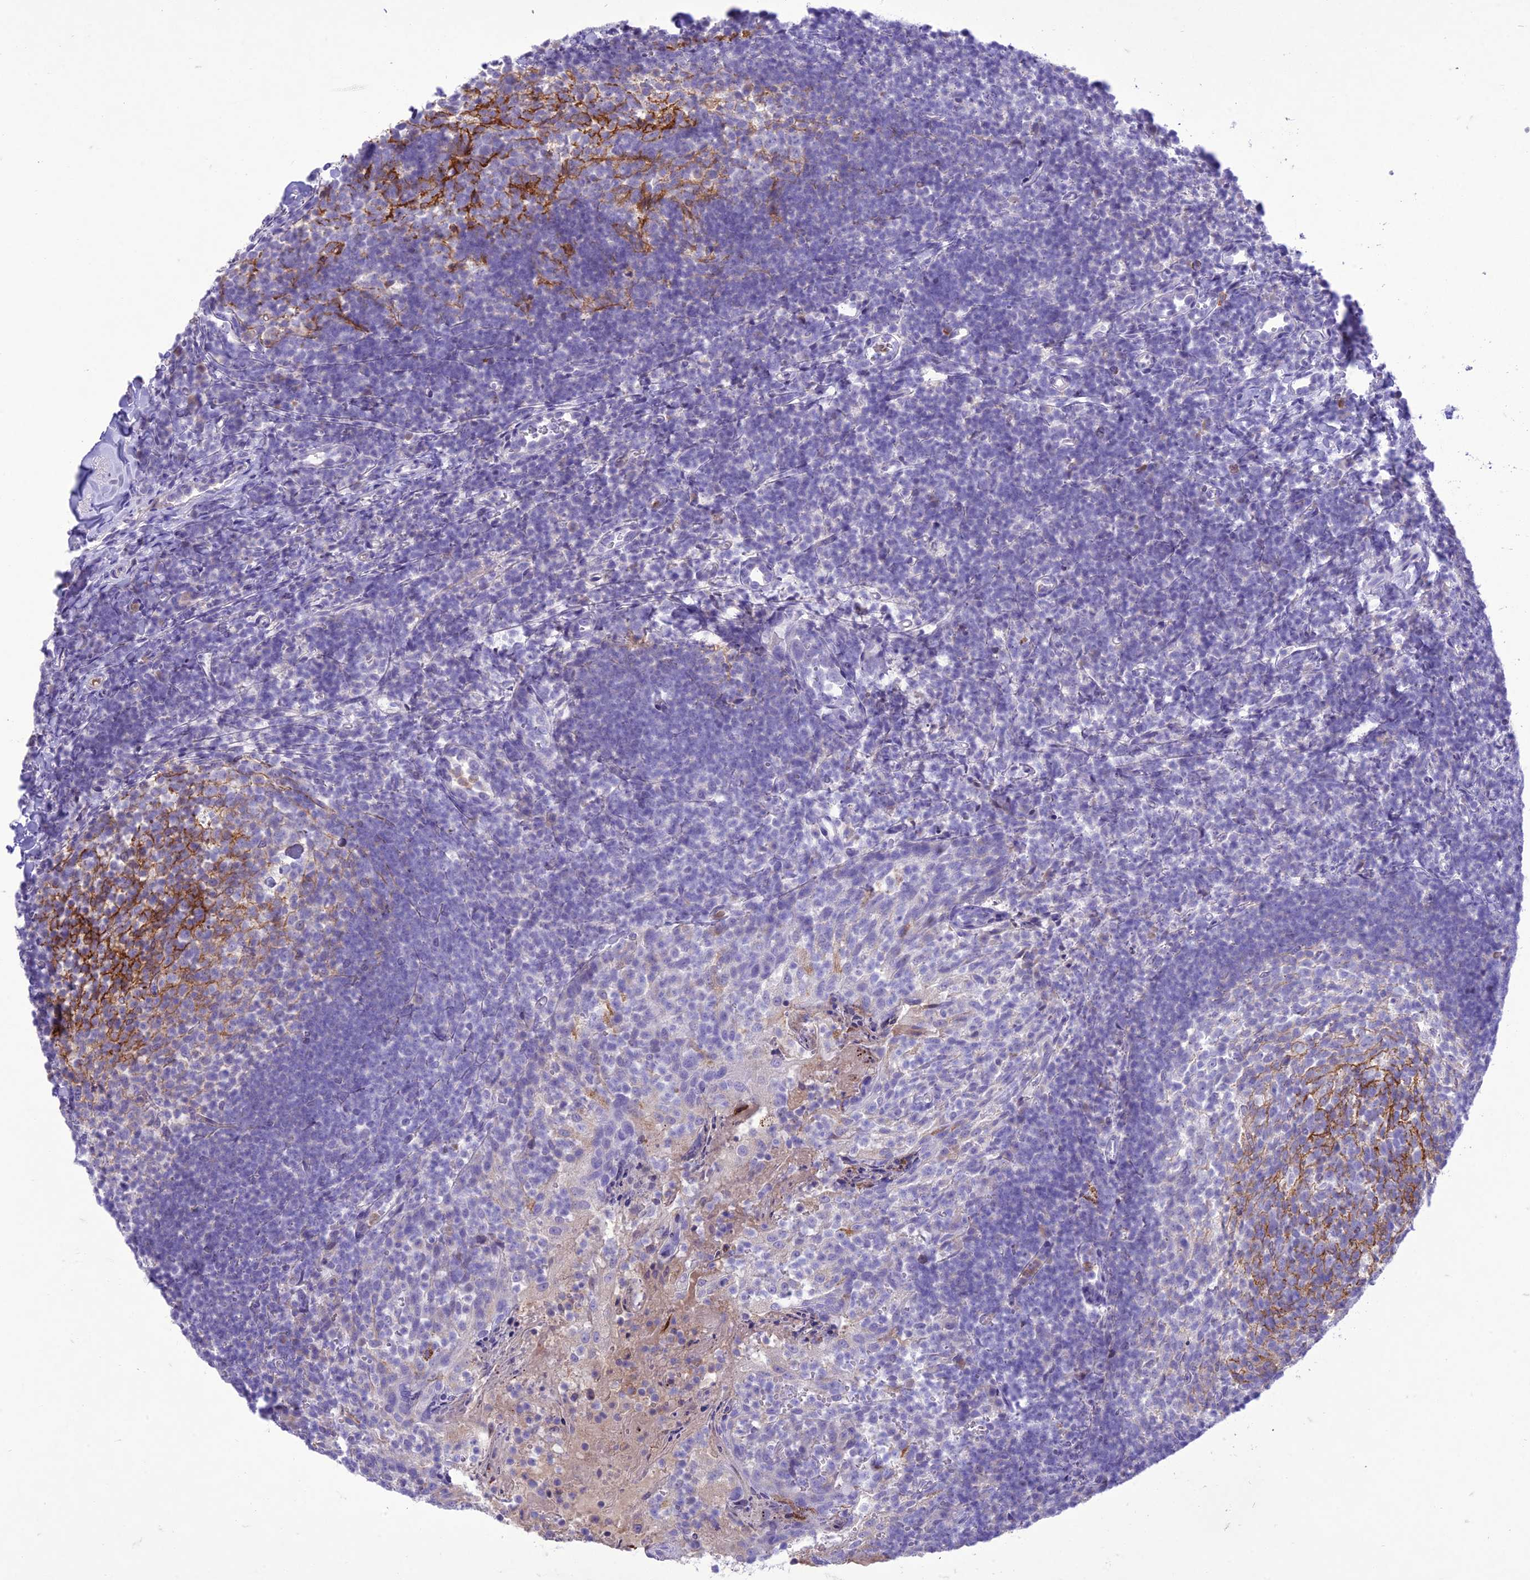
{"staining": {"intensity": "negative", "quantity": "none", "location": "none"}, "tissue": "tonsil", "cell_type": "Germinal center cells", "image_type": "normal", "snomed": [{"axis": "morphology", "description": "Normal tissue, NOS"}, {"axis": "topography", "description": "Tonsil"}], "caption": "Human tonsil stained for a protein using immunohistochemistry (IHC) displays no staining in germinal center cells.", "gene": "SLC13A5", "patient": {"sex": "female", "age": 10}}